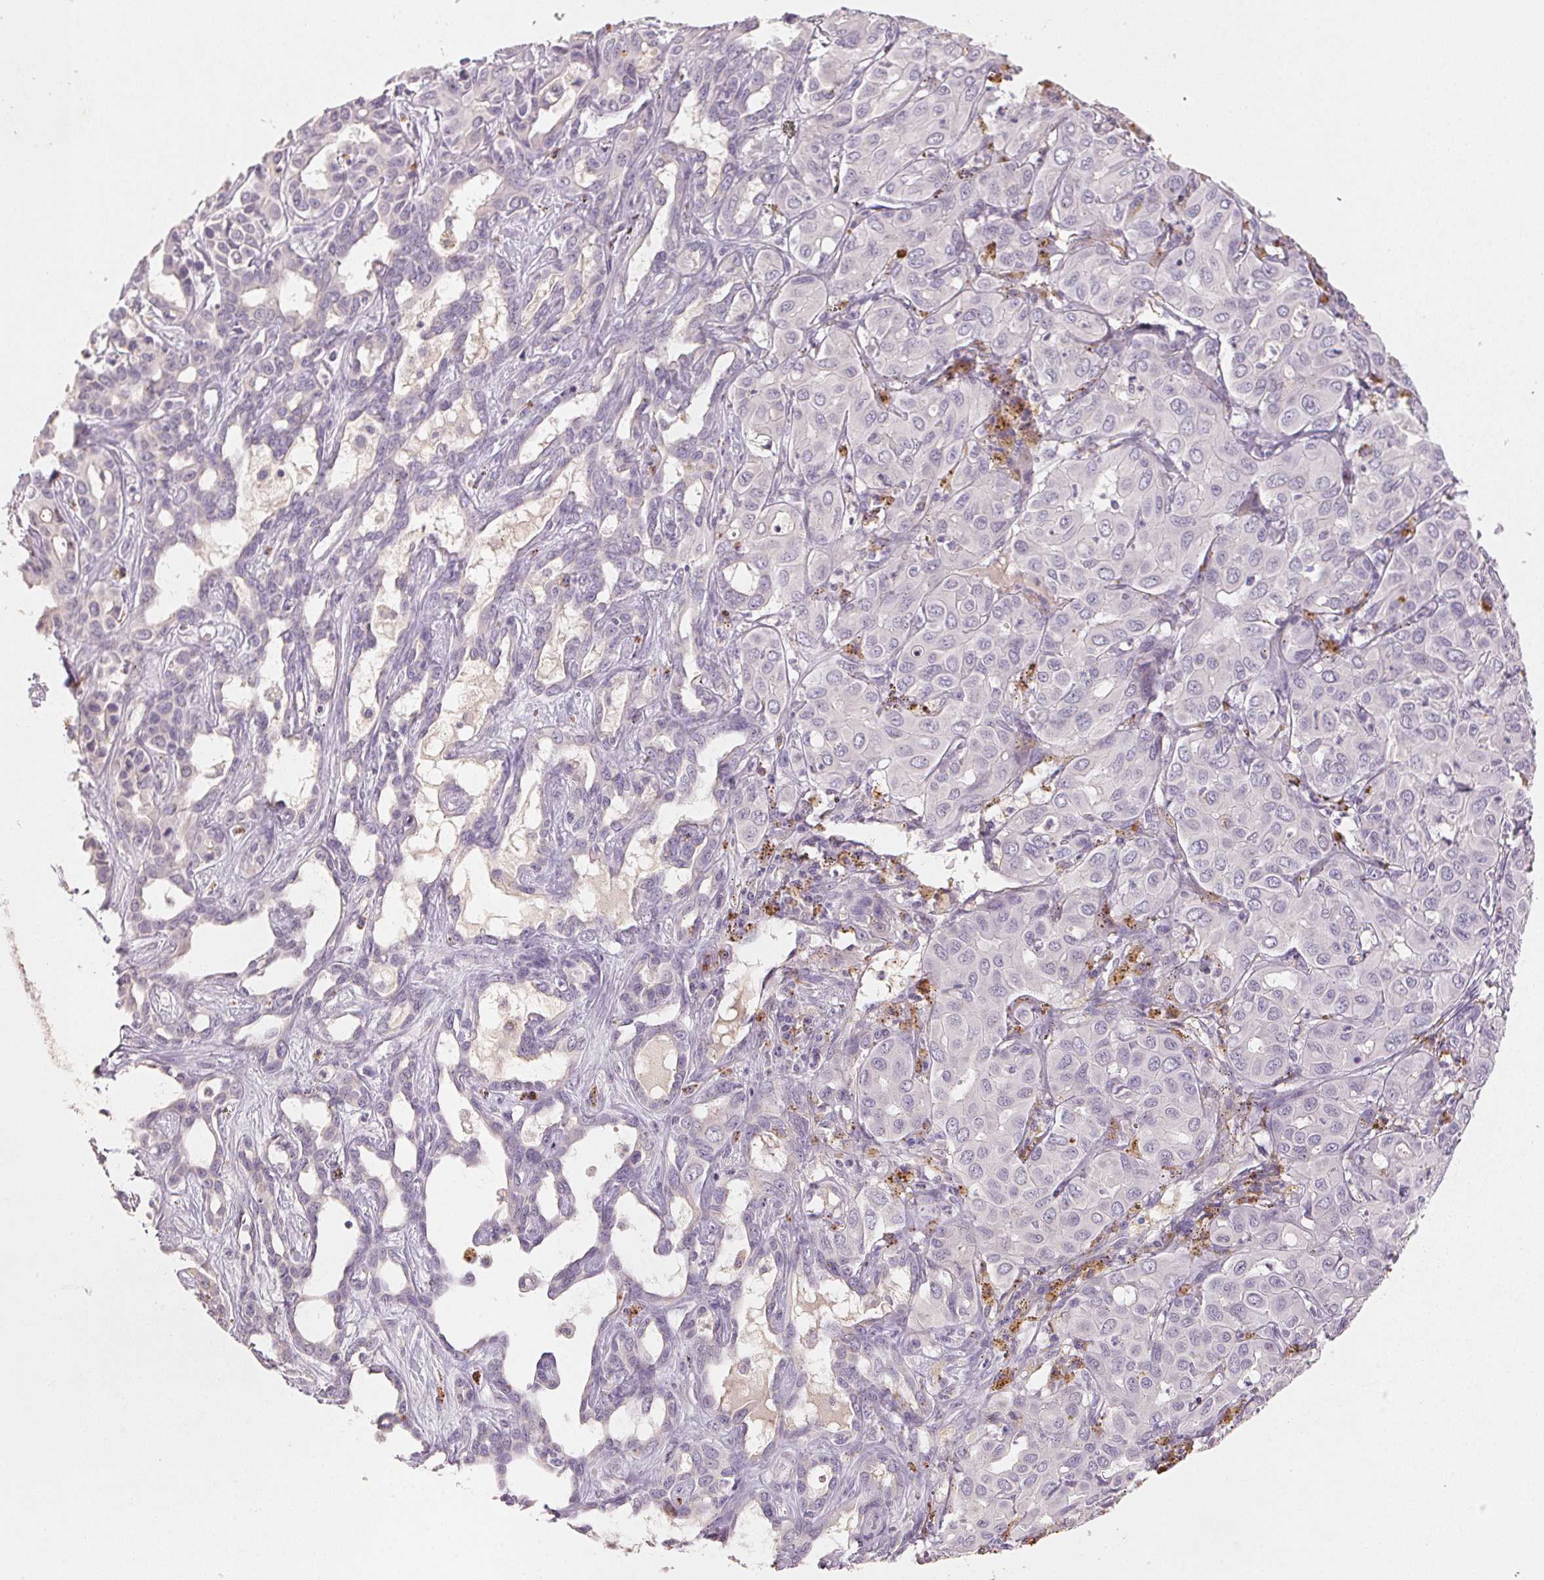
{"staining": {"intensity": "negative", "quantity": "none", "location": "none"}, "tissue": "liver cancer", "cell_type": "Tumor cells", "image_type": "cancer", "snomed": [{"axis": "morphology", "description": "Cholangiocarcinoma"}, {"axis": "topography", "description": "Liver"}], "caption": "DAB immunohistochemical staining of liver cholangiocarcinoma shows no significant positivity in tumor cells.", "gene": "CXCL5", "patient": {"sex": "female", "age": 60}}